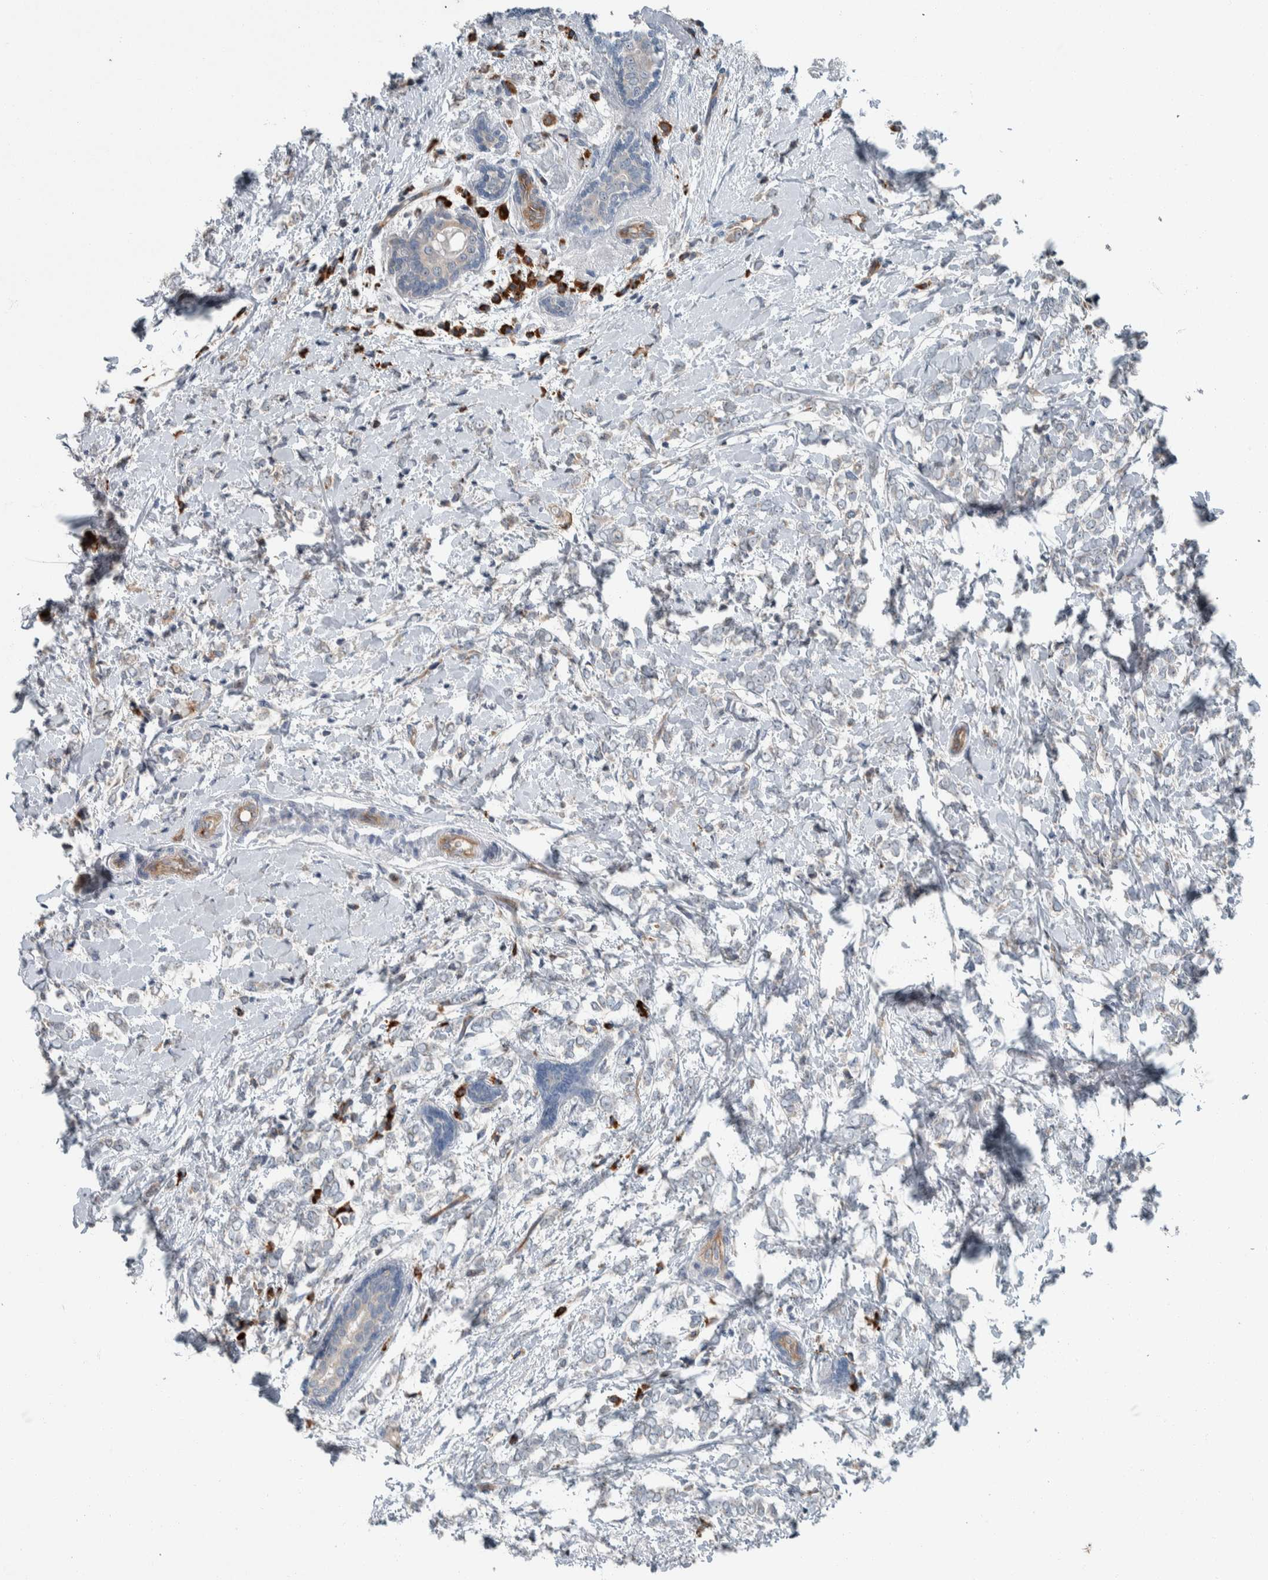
{"staining": {"intensity": "negative", "quantity": "none", "location": "none"}, "tissue": "breast cancer", "cell_type": "Tumor cells", "image_type": "cancer", "snomed": [{"axis": "morphology", "description": "Normal tissue, NOS"}, {"axis": "morphology", "description": "Lobular carcinoma"}, {"axis": "topography", "description": "Breast"}], "caption": "Human breast cancer stained for a protein using immunohistochemistry (IHC) exhibits no staining in tumor cells.", "gene": "USP25", "patient": {"sex": "female", "age": 47}}